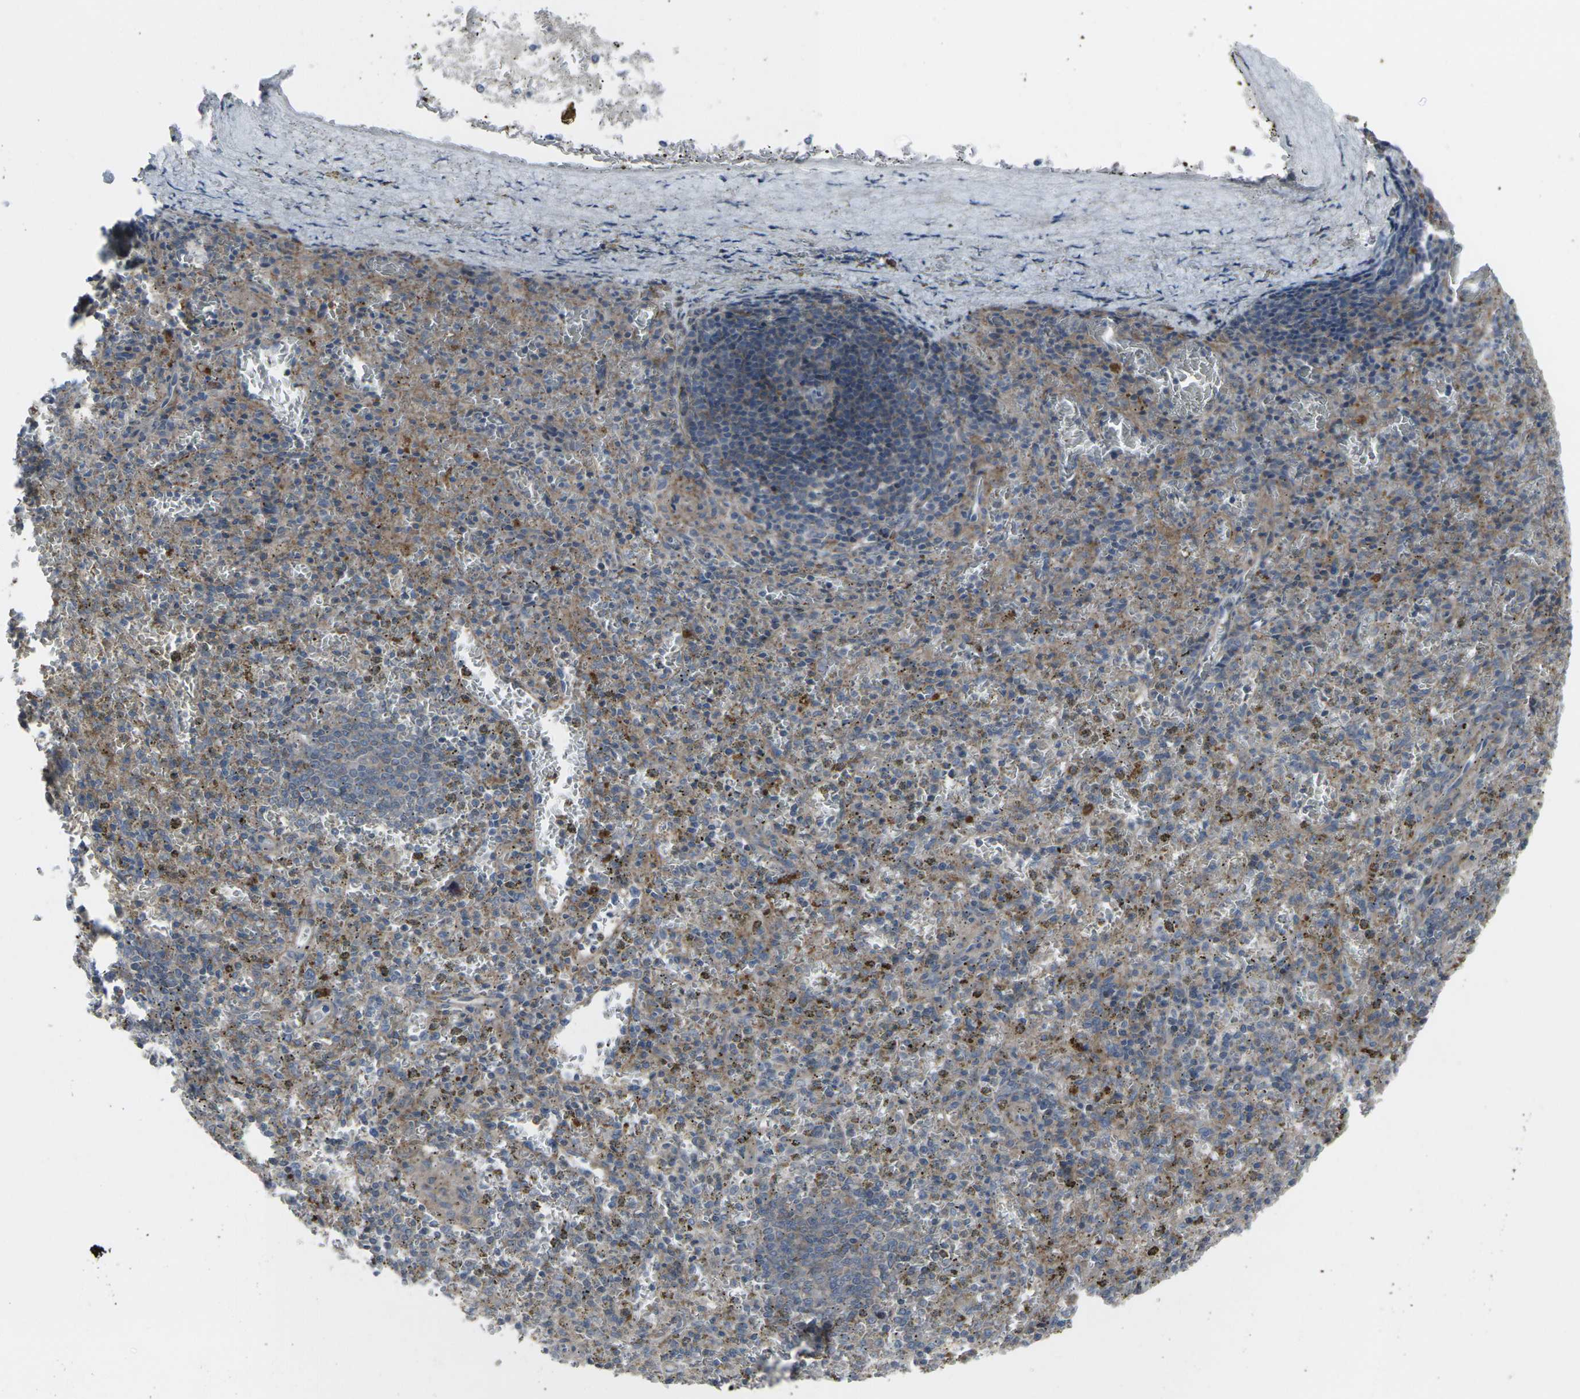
{"staining": {"intensity": "moderate", "quantity": "25%-75%", "location": "cytoplasmic/membranous"}, "tissue": "spleen", "cell_type": "Cells in red pulp", "image_type": "normal", "snomed": [{"axis": "morphology", "description": "Normal tissue, NOS"}, {"axis": "topography", "description": "Spleen"}], "caption": "DAB immunohistochemical staining of normal human spleen shows moderate cytoplasmic/membranous protein positivity in approximately 25%-75% of cells in red pulp.", "gene": "CCR10", "patient": {"sex": "male", "age": 72}}